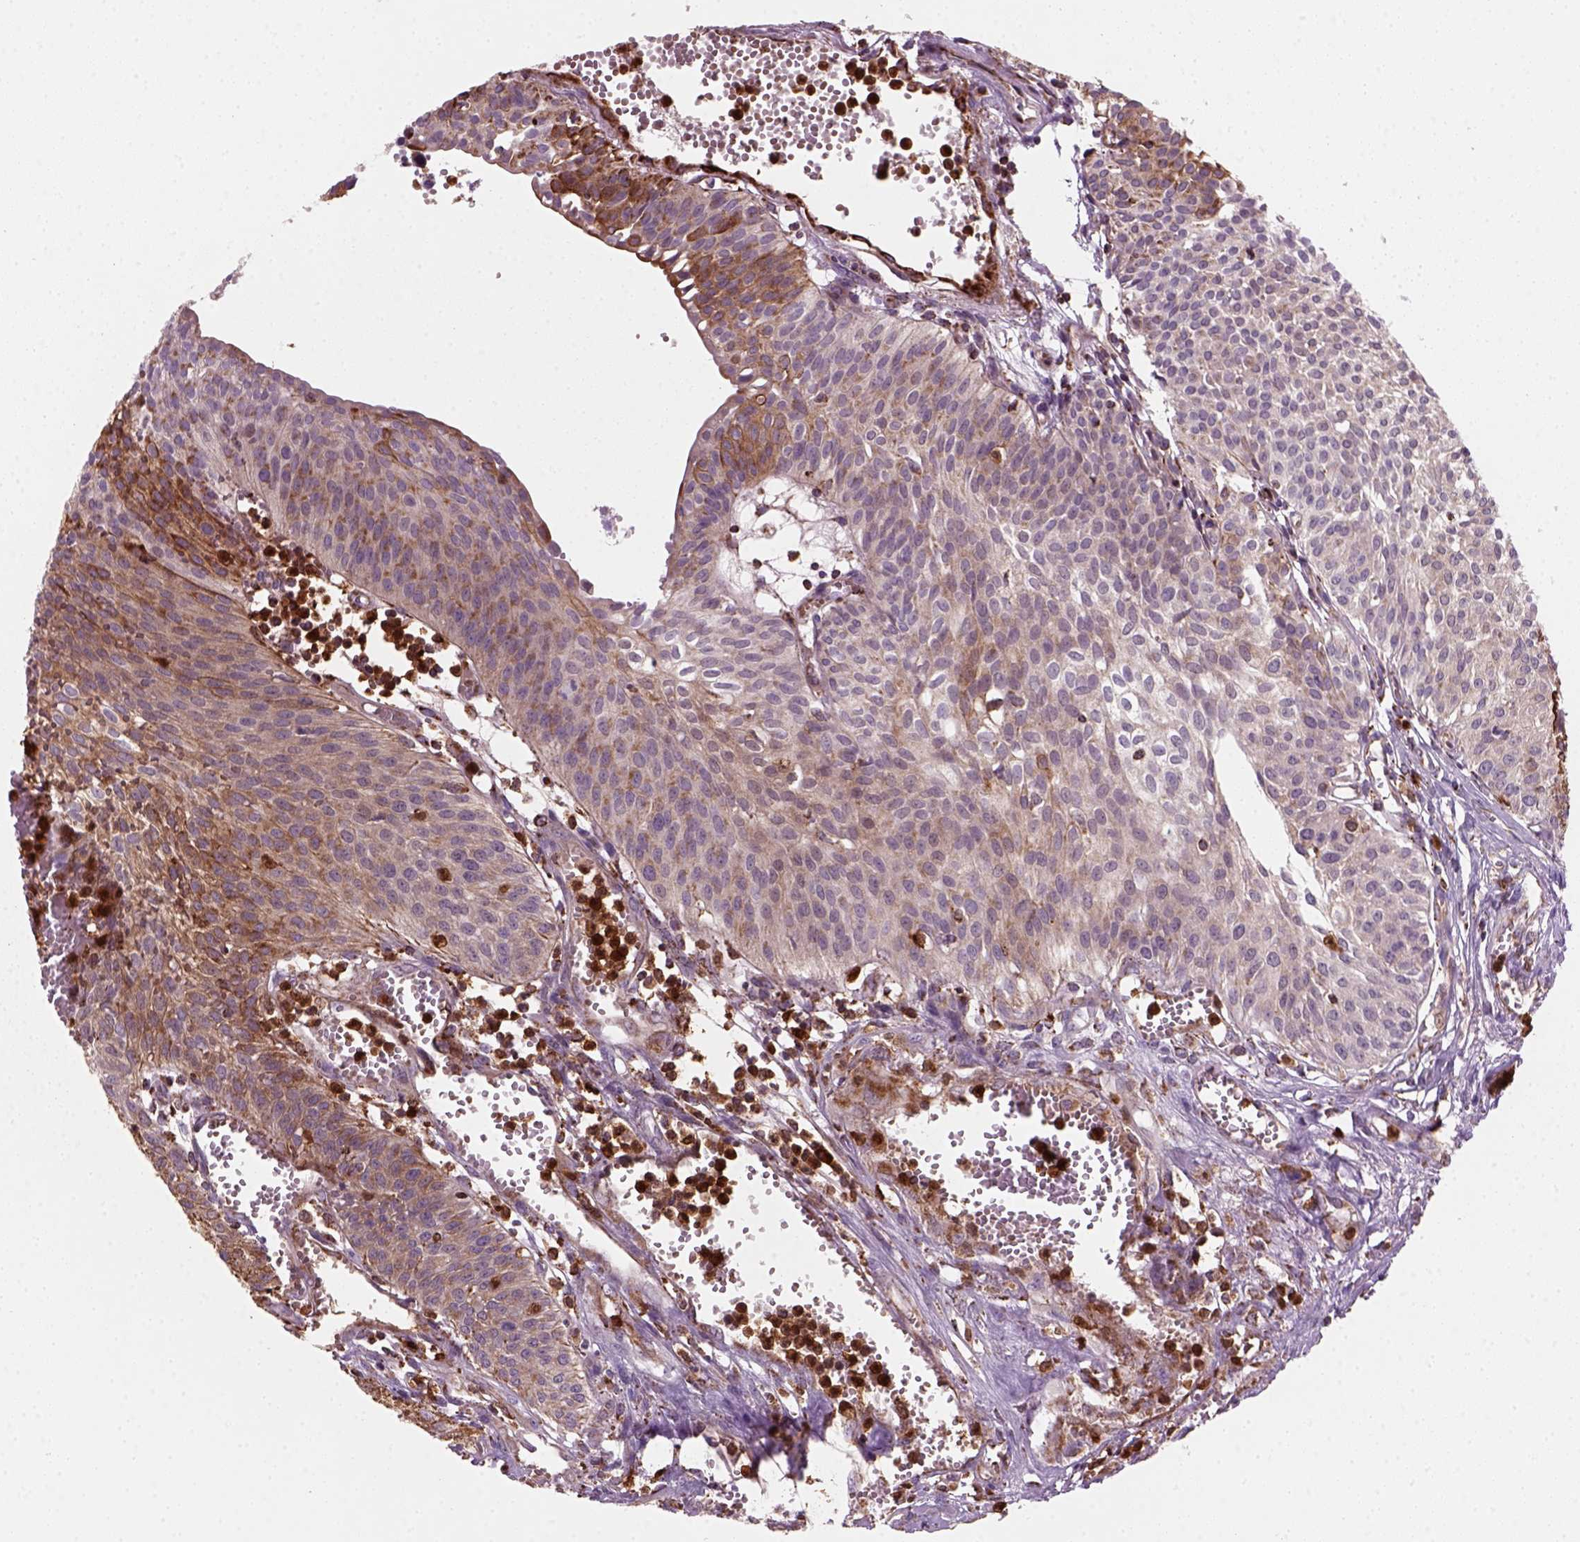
{"staining": {"intensity": "moderate", "quantity": ">75%", "location": "cytoplasmic/membranous"}, "tissue": "urothelial cancer", "cell_type": "Tumor cells", "image_type": "cancer", "snomed": [{"axis": "morphology", "description": "Urothelial carcinoma, High grade"}, {"axis": "topography", "description": "Urinary bladder"}], "caption": "Immunohistochemistry (DAB (3,3'-diaminobenzidine)) staining of urothelial carcinoma (high-grade) exhibits moderate cytoplasmic/membranous protein expression in about >75% of tumor cells.", "gene": "NUDT16L1", "patient": {"sex": "male", "age": 57}}